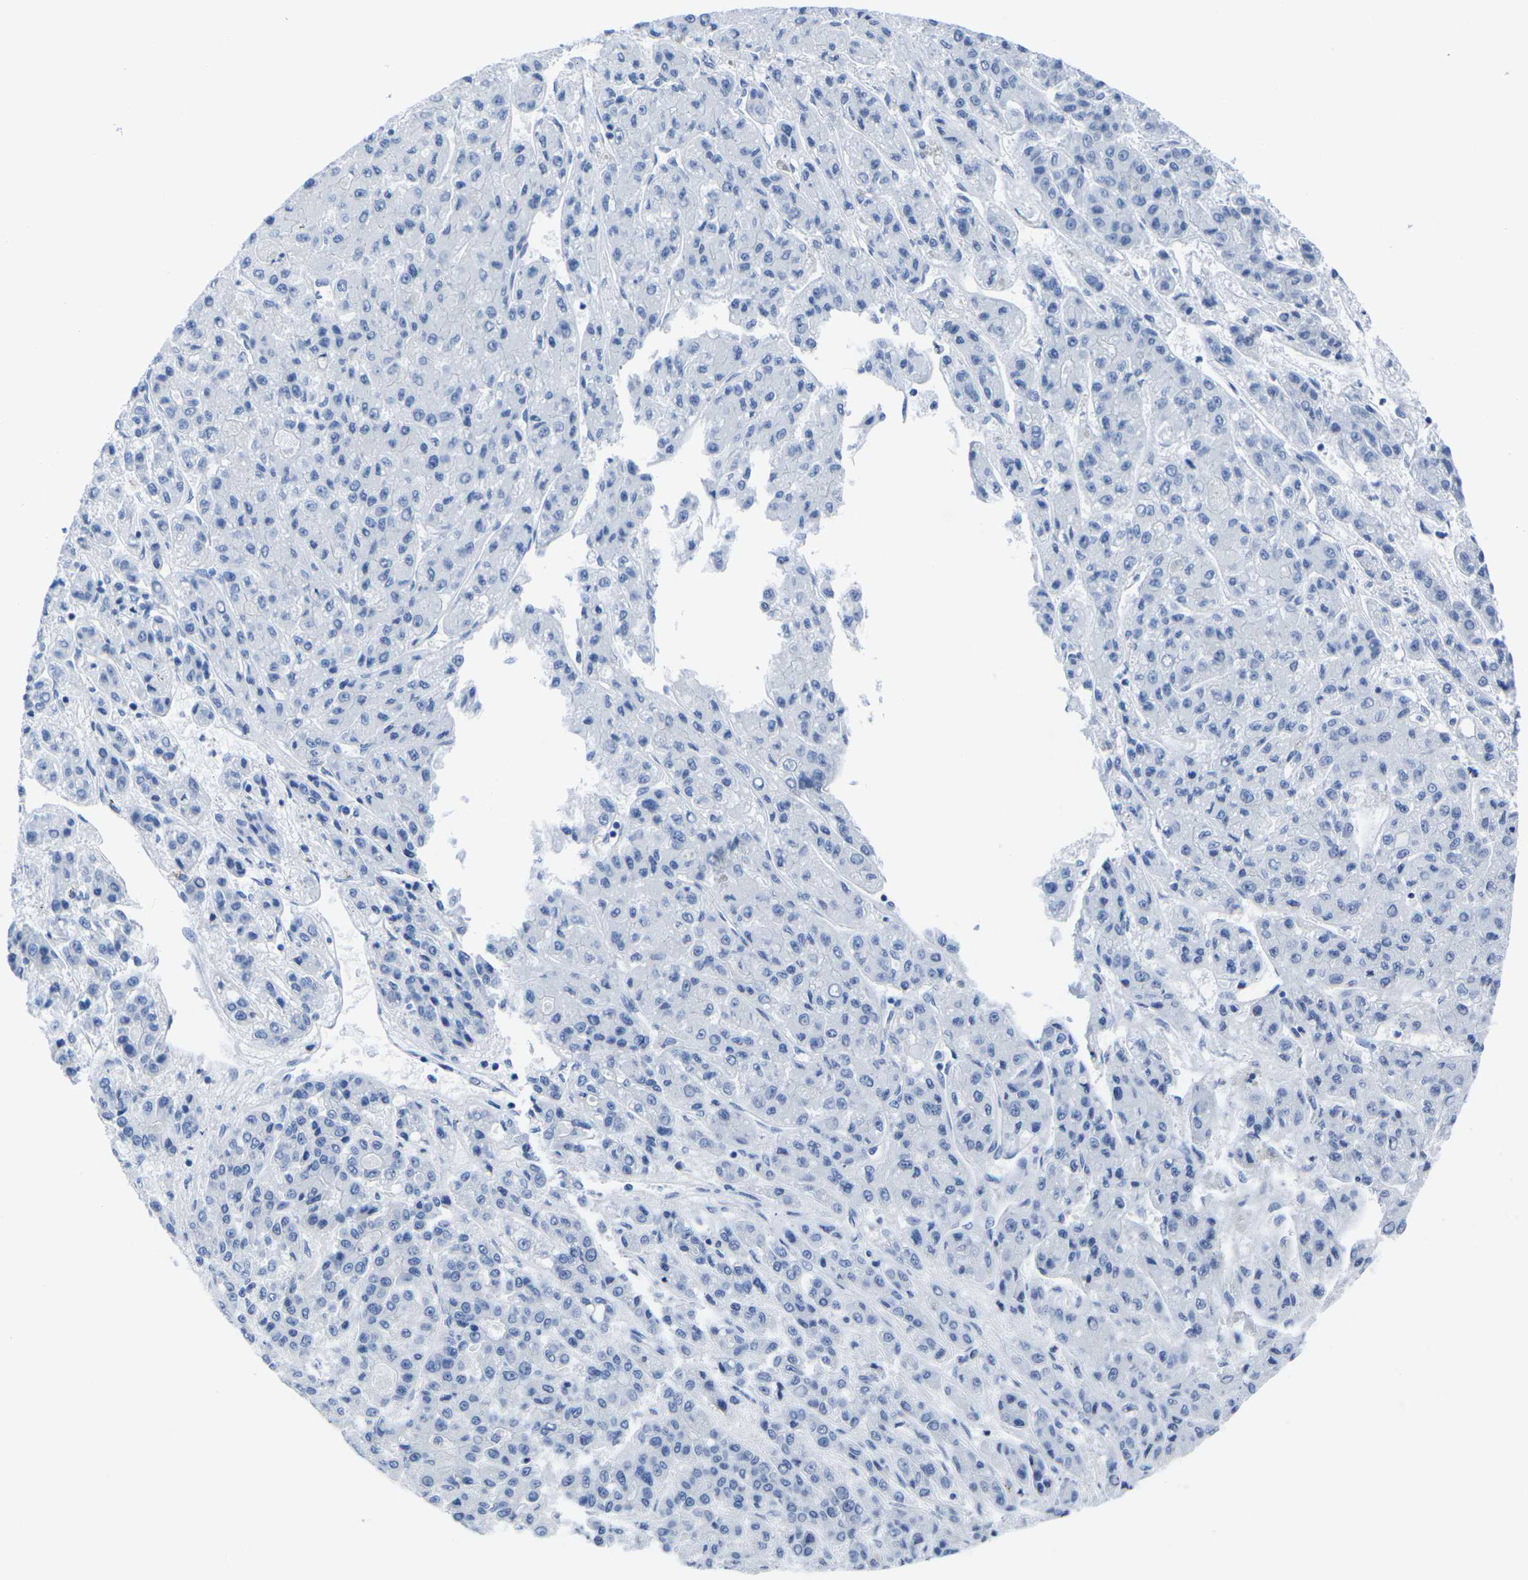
{"staining": {"intensity": "negative", "quantity": "none", "location": "none"}, "tissue": "liver cancer", "cell_type": "Tumor cells", "image_type": "cancer", "snomed": [{"axis": "morphology", "description": "Carcinoma, Hepatocellular, NOS"}, {"axis": "topography", "description": "Liver"}], "caption": "Tumor cells are negative for protein expression in human liver hepatocellular carcinoma.", "gene": "EIF4A1", "patient": {"sex": "male", "age": 70}}